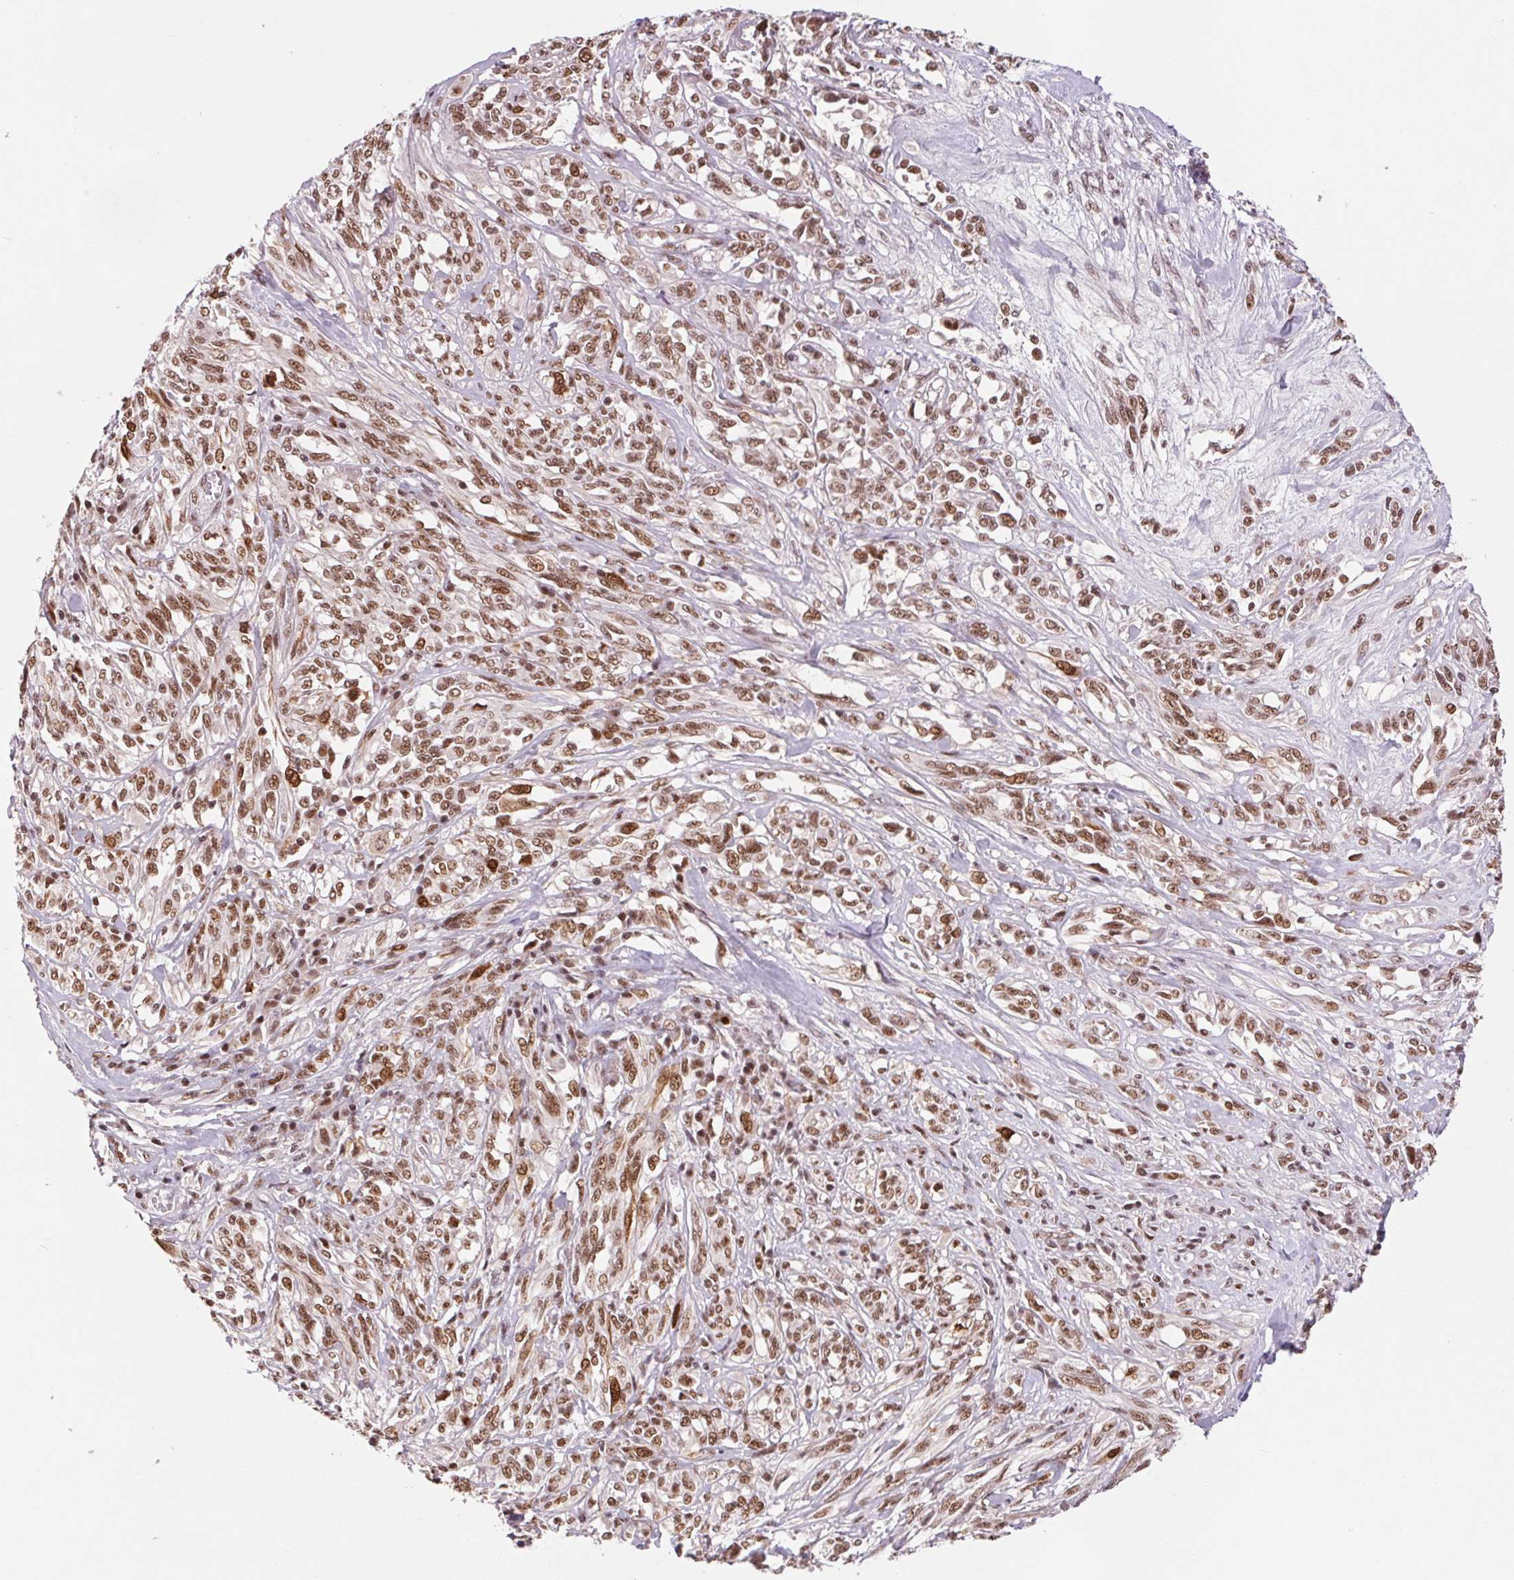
{"staining": {"intensity": "moderate", "quantity": ">75%", "location": "nuclear"}, "tissue": "melanoma", "cell_type": "Tumor cells", "image_type": "cancer", "snomed": [{"axis": "morphology", "description": "Malignant melanoma, NOS"}, {"axis": "topography", "description": "Skin"}], "caption": "An IHC micrograph of tumor tissue is shown. Protein staining in brown shows moderate nuclear positivity in melanoma within tumor cells.", "gene": "CD2BP2", "patient": {"sex": "female", "age": 91}}